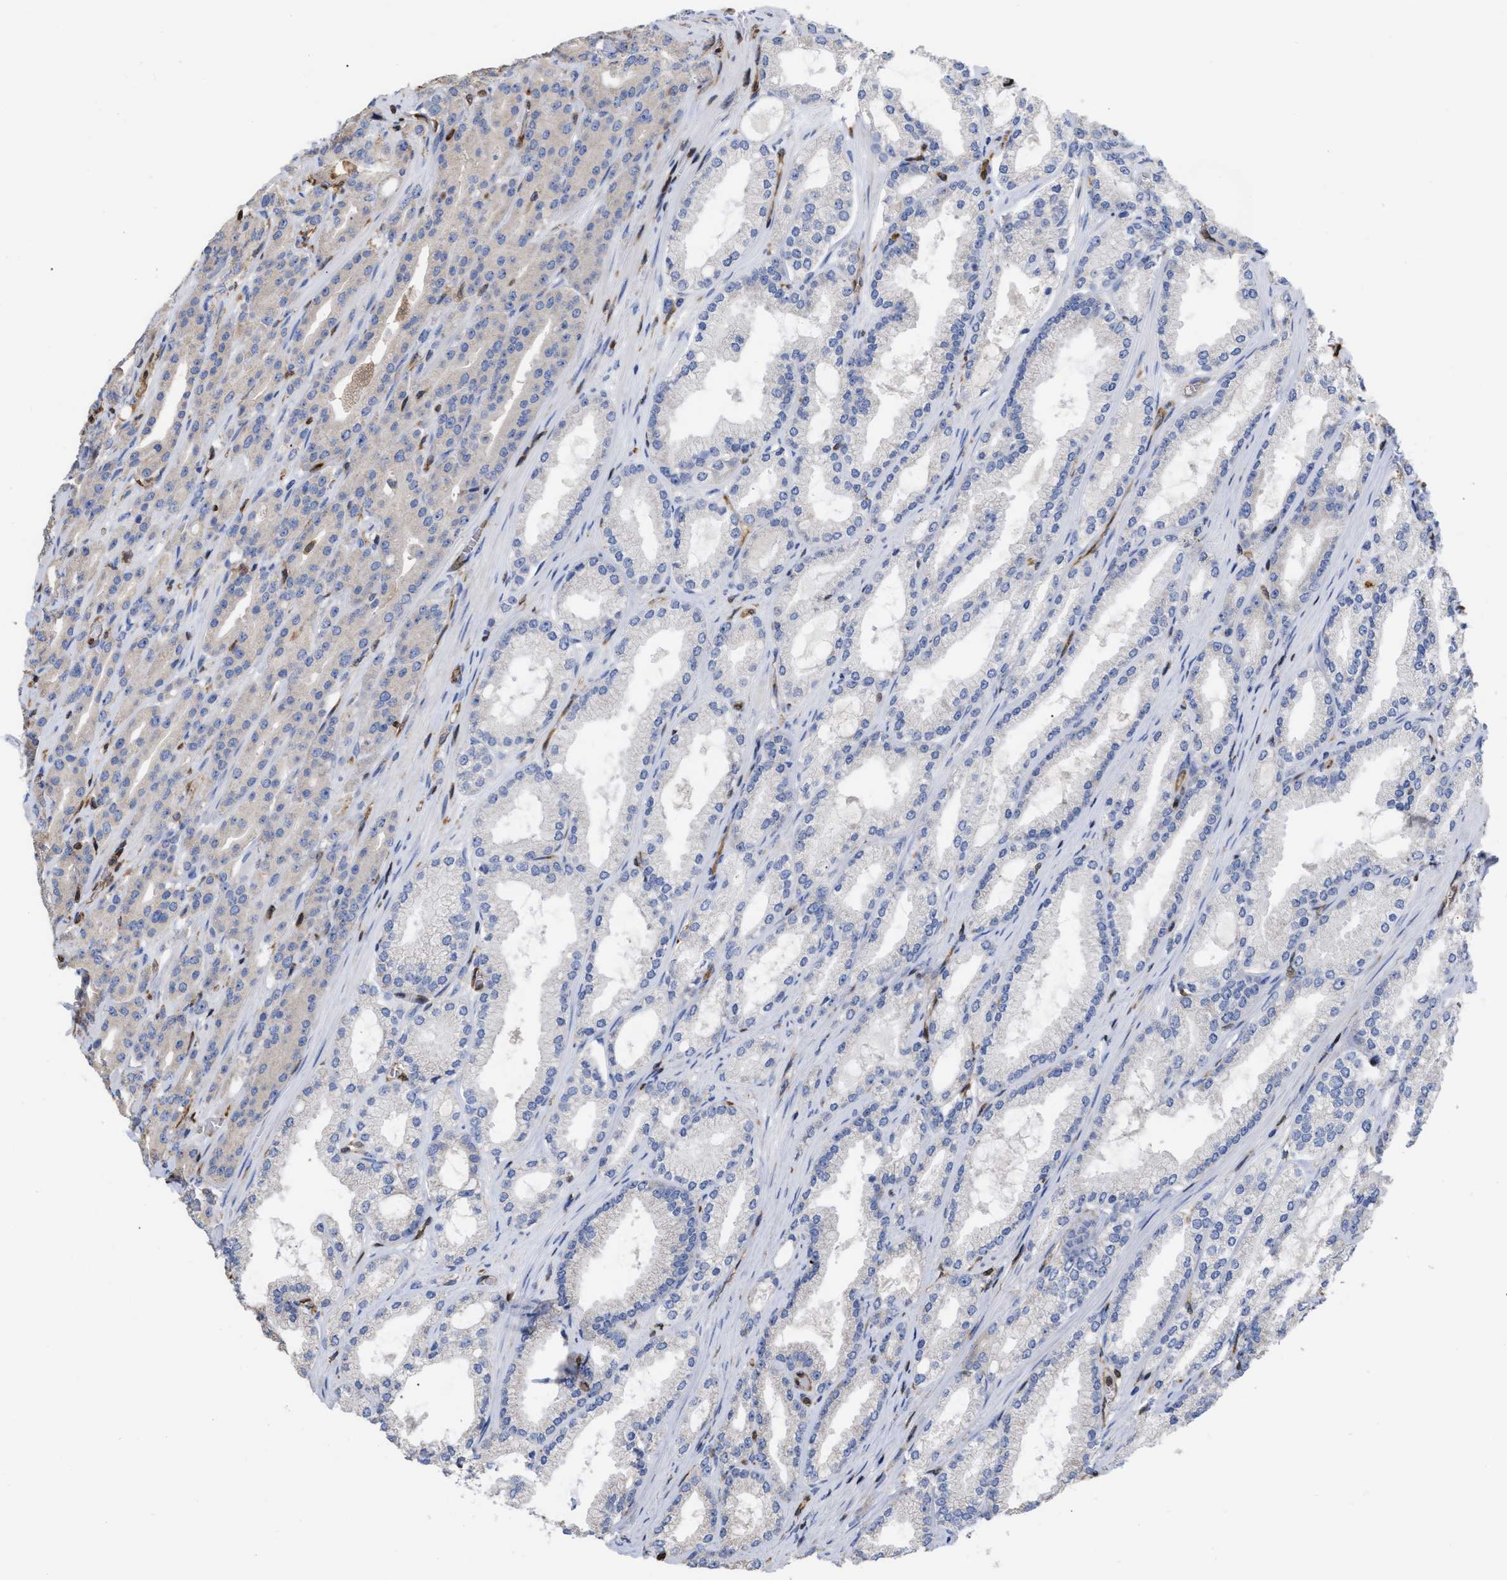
{"staining": {"intensity": "weak", "quantity": "<25%", "location": "cytoplasmic/membranous"}, "tissue": "prostate cancer", "cell_type": "Tumor cells", "image_type": "cancer", "snomed": [{"axis": "morphology", "description": "Adenocarcinoma, High grade"}, {"axis": "topography", "description": "Prostate"}], "caption": "Immunohistochemistry (IHC) of human prostate high-grade adenocarcinoma displays no staining in tumor cells.", "gene": "GIMAP4", "patient": {"sex": "male", "age": 71}}